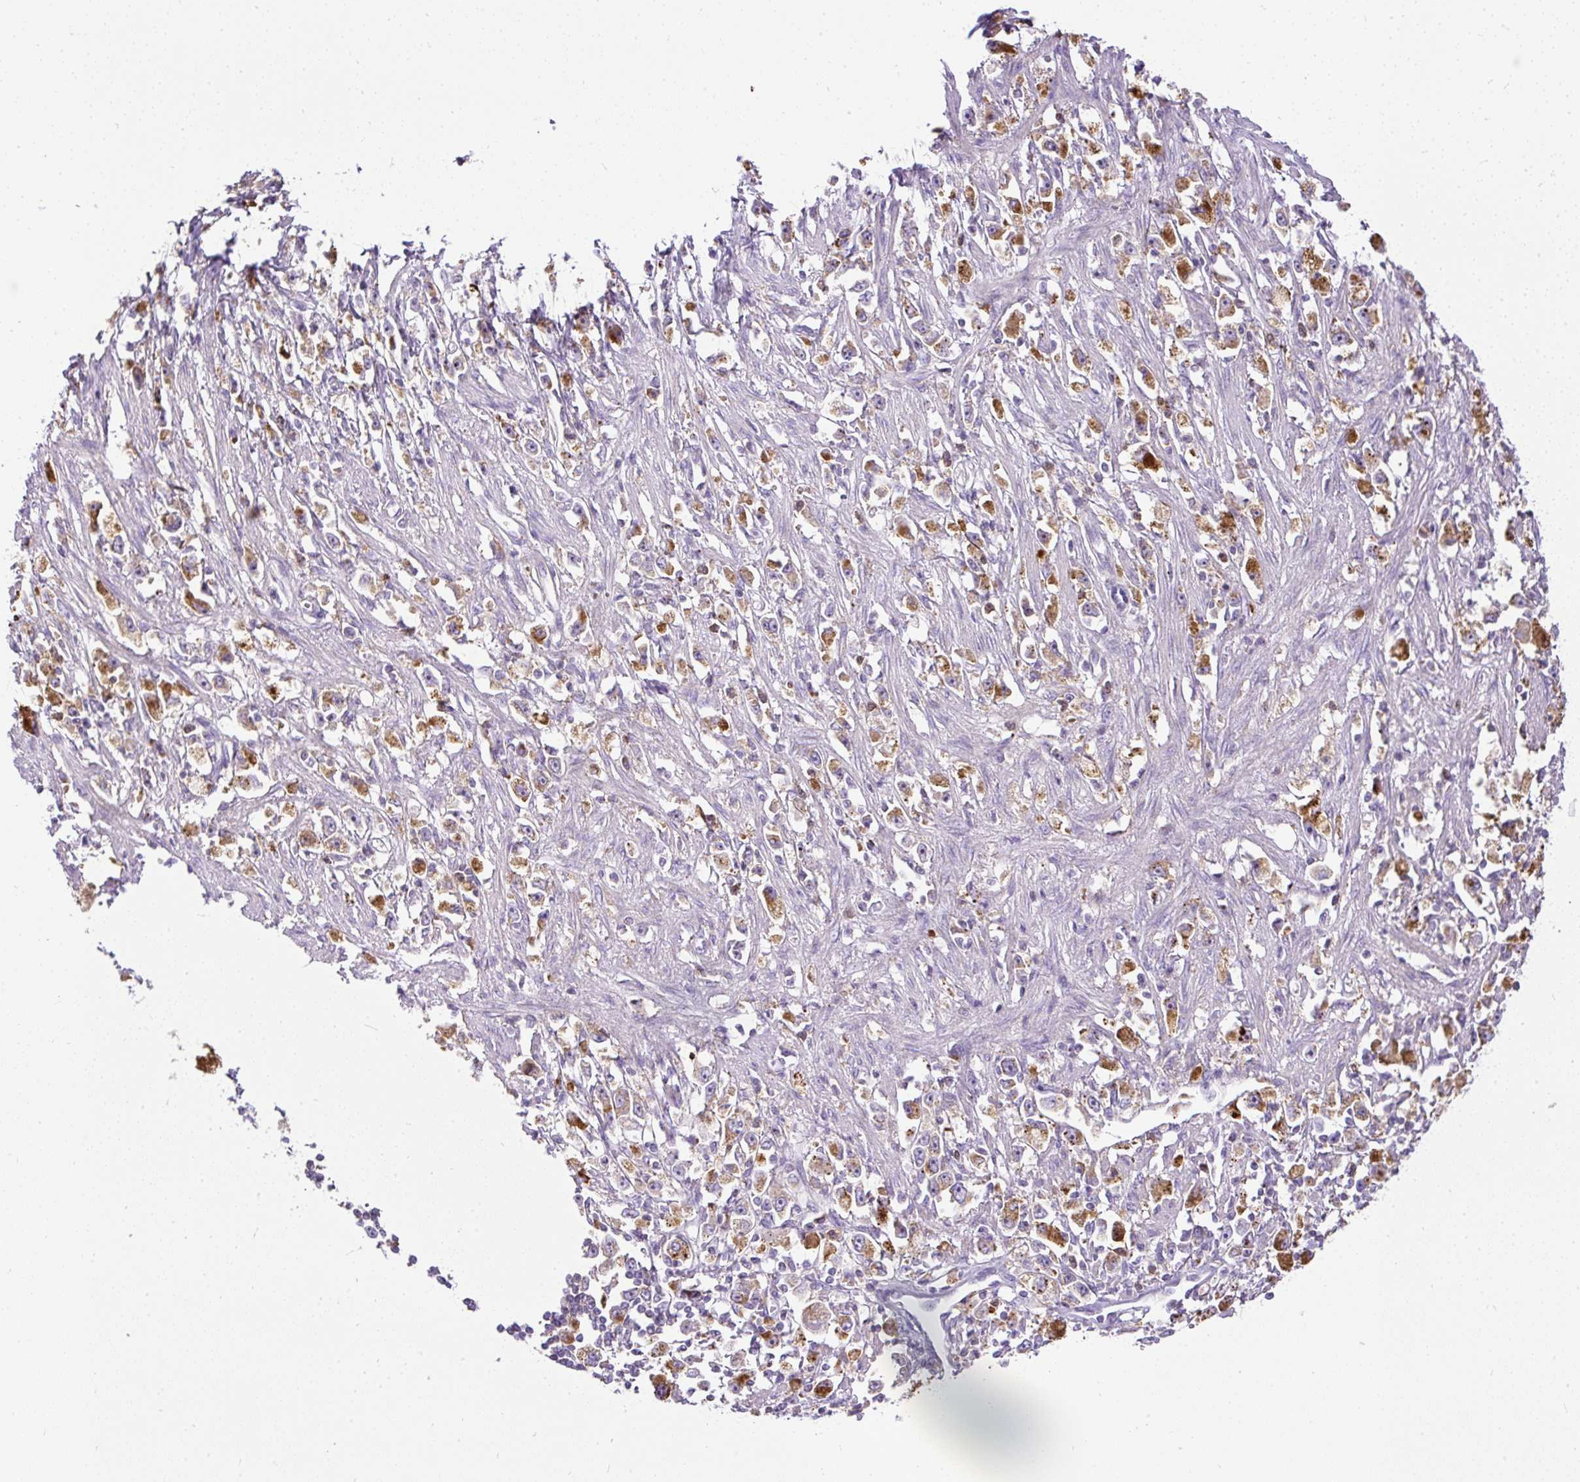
{"staining": {"intensity": "moderate", "quantity": ">75%", "location": "cytoplasmic/membranous"}, "tissue": "stomach cancer", "cell_type": "Tumor cells", "image_type": "cancer", "snomed": [{"axis": "morphology", "description": "Adenocarcinoma, NOS"}, {"axis": "topography", "description": "Stomach"}], "caption": "Immunohistochemical staining of human stomach cancer (adenocarcinoma) reveals moderate cytoplasmic/membranous protein staining in approximately >75% of tumor cells.", "gene": "CFAP47", "patient": {"sex": "female", "age": 59}}